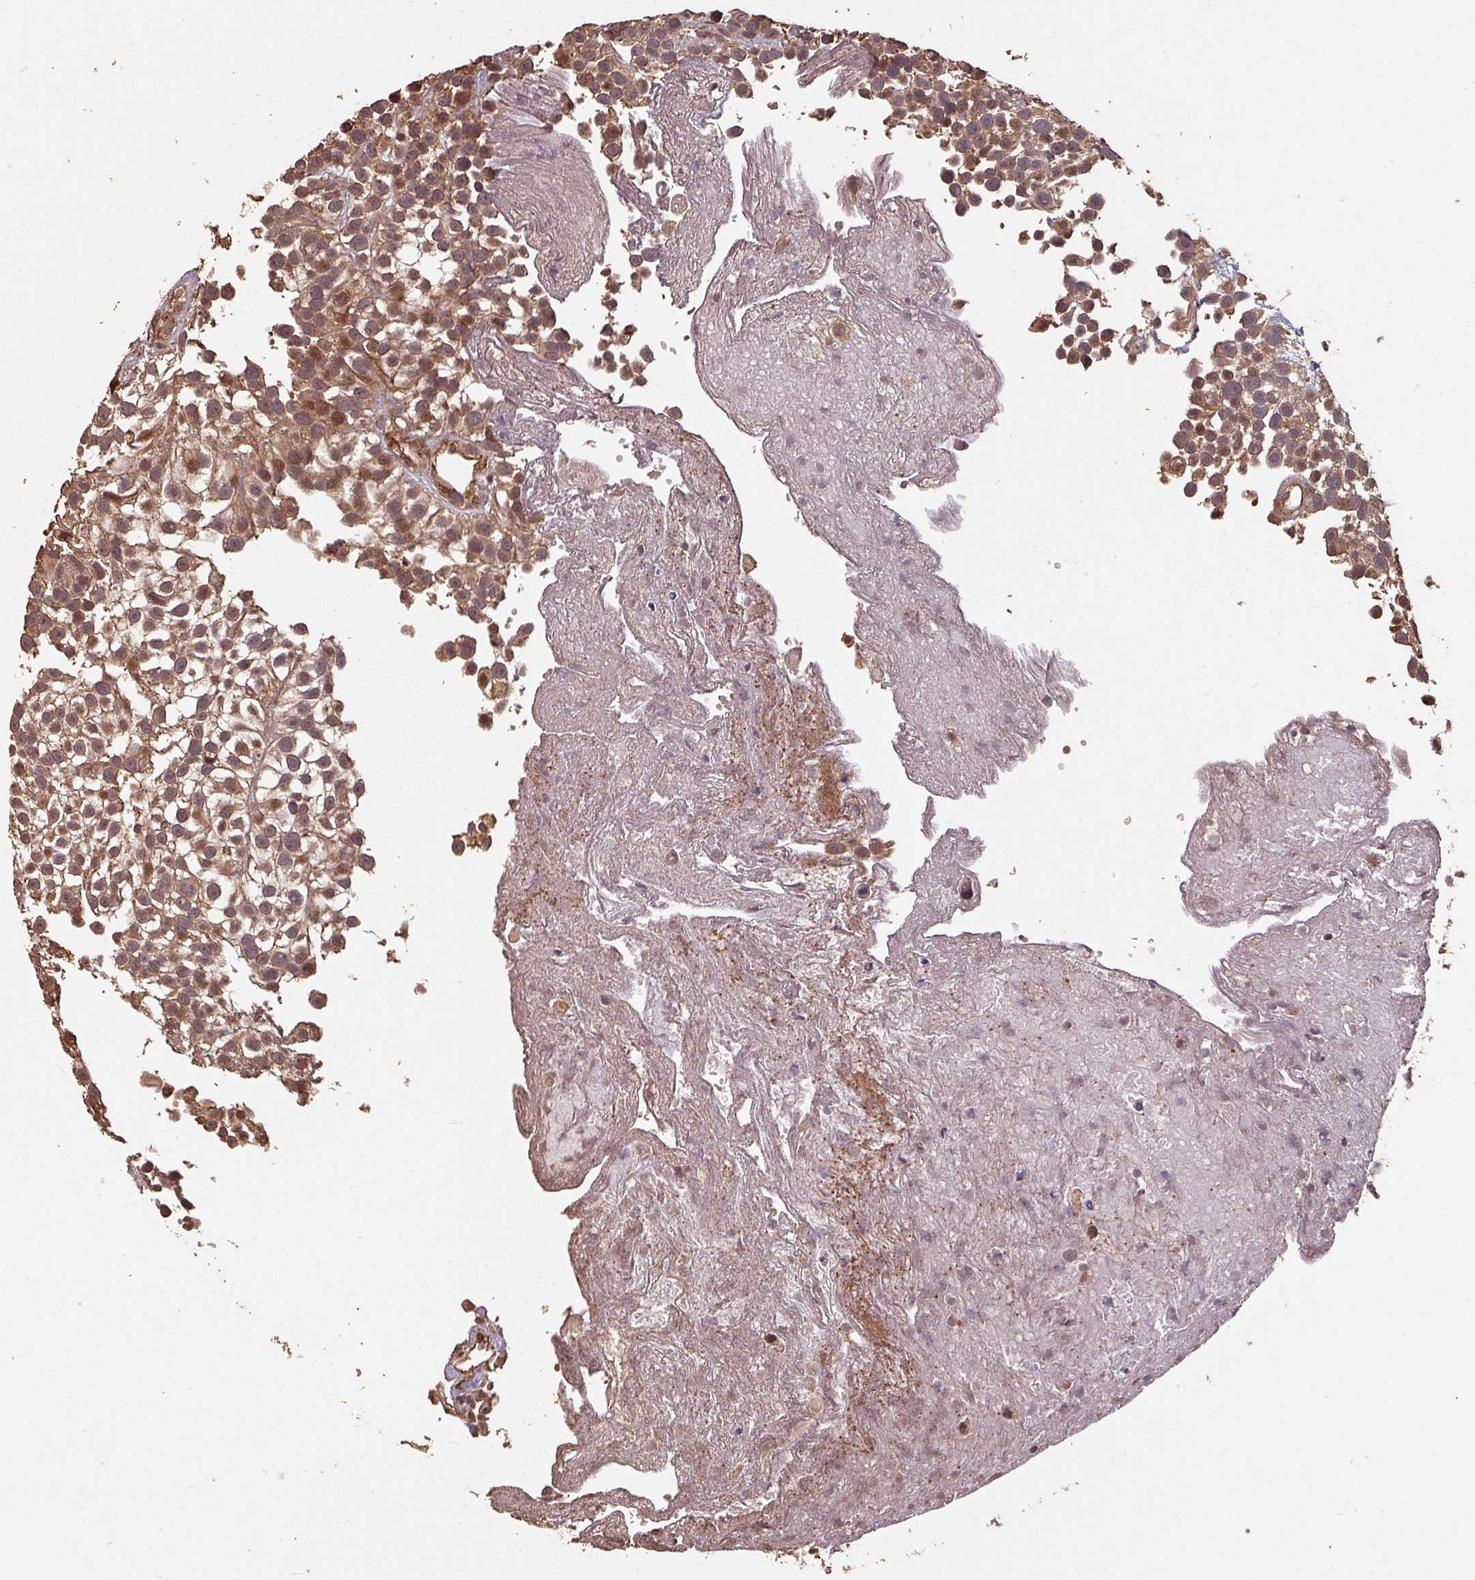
{"staining": {"intensity": "moderate", "quantity": ">75%", "location": "cytoplasmic/membranous,nuclear"}, "tissue": "urothelial cancer", "cell_type": "Tumor cells", "image_type": "cancer", "snomed": [{"axis": "morphology", "description": "Urothelial carcinoma, High grade"}, {"axis": "topography", "description": "Urinary bladder"}], "caption": "DAB immunohistochemical staining of human urothelial cancer displays moderate cytoplasmic/membranous and nuclear protein positivity in approximately >75% of tumor cells. (DAB (3,3'-diaminobenzidine) IHC, brown staining for protein, blue staining for nuclei).", "gene": "EID1", "patient": {"sex": "male", "age": 56}}